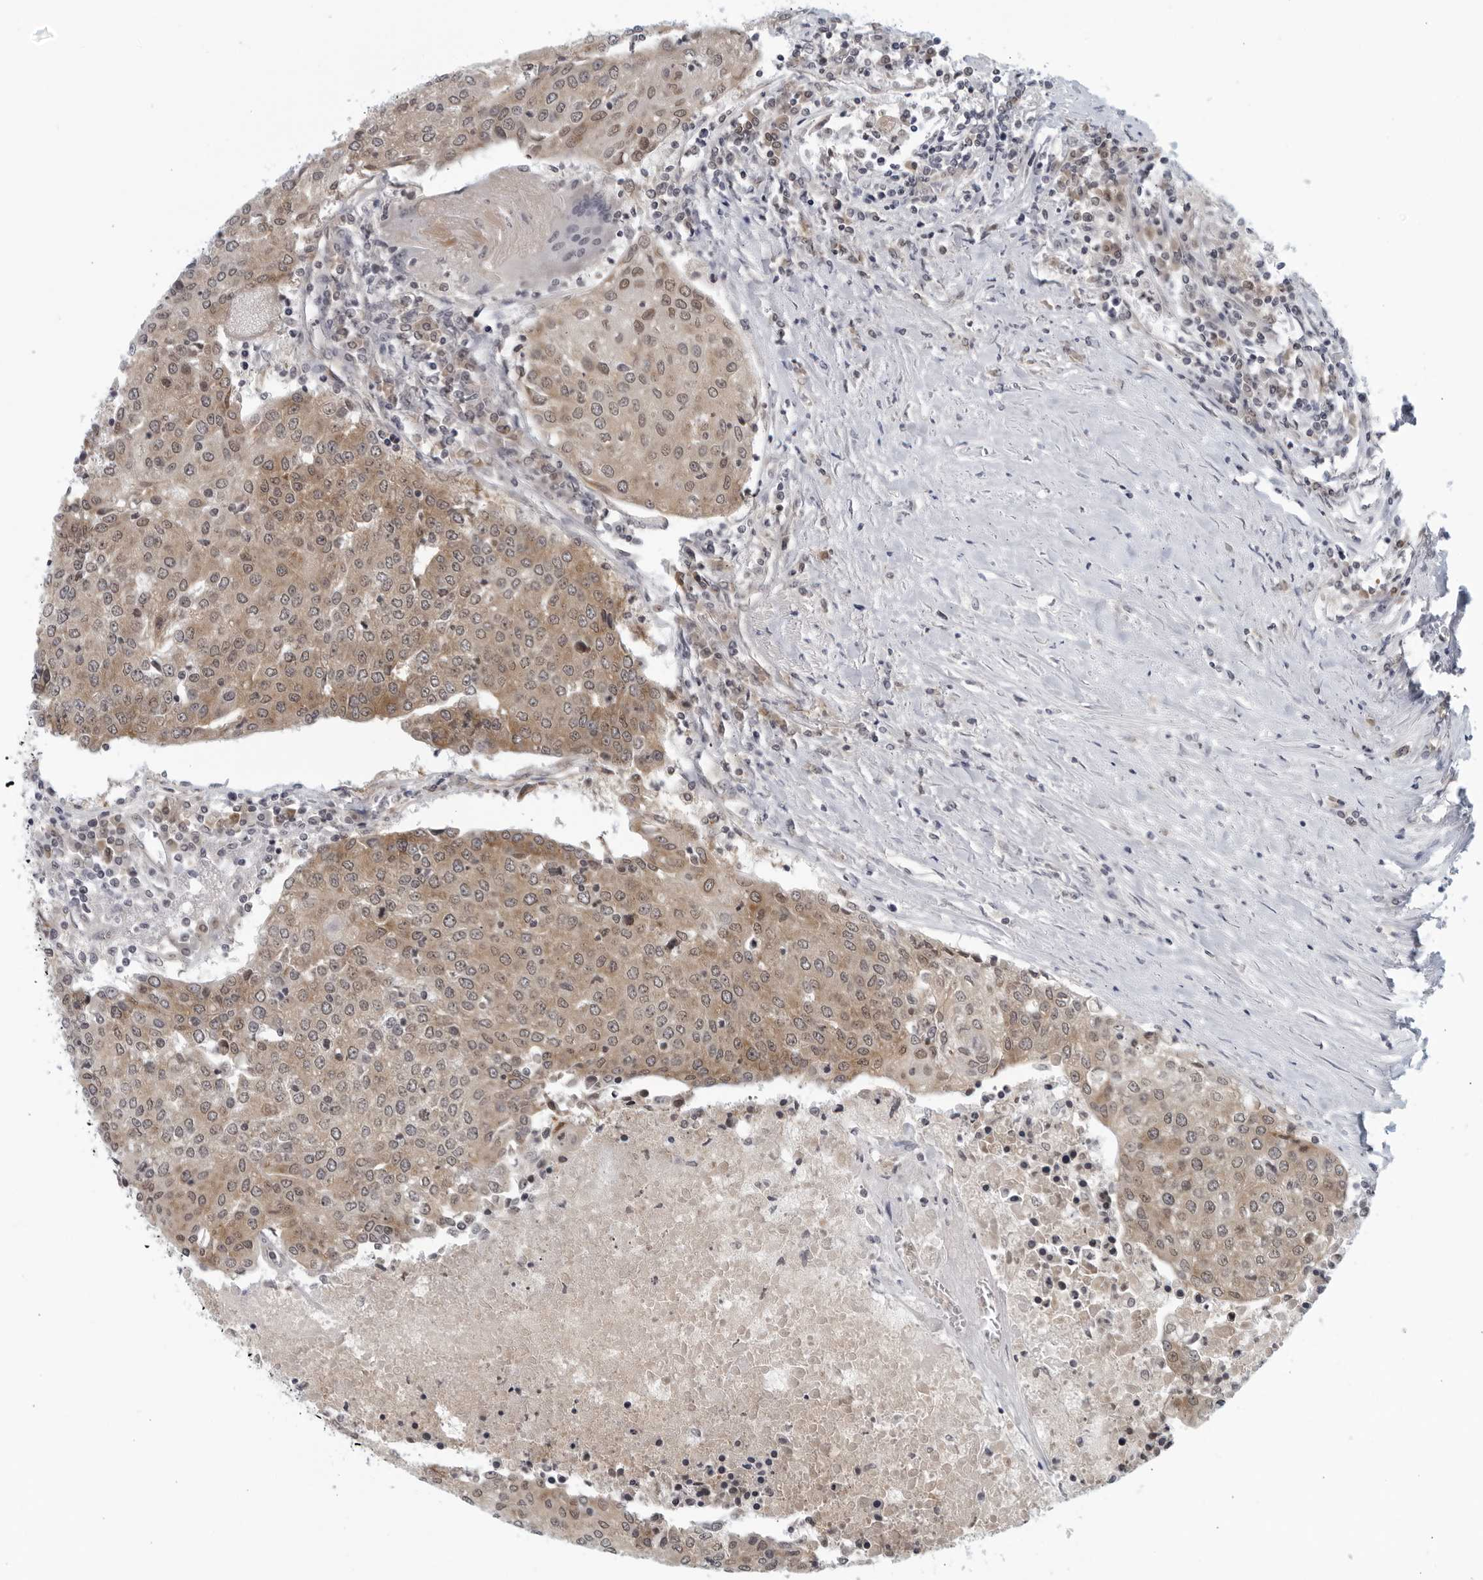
{"staining": {"intensity": "weak", "quantity": ">75%", "location": "cytoplasmic/membranous"}, "tissue": "urothelial cancer", "cell_type": "Tumor cells", "image_type": "cancer", "snomed": [{"axis": "morphology", "description": "Urothelial carcinoma, High grade"}, {"axis": "topography", "description": "Urinary bladder"}], "caption": "Protein staining of high-grade urothelial carcinoma tissue reveals weak cytoplasmic/membranous positivity in about >75% of tumor cells. (DAB (3,3'-diaminobenzidine) IHC, brown staining for protein, blue staining for nuclei).", "gene": "RC3H1", "patient": {"sex": "female", "age": 85}}